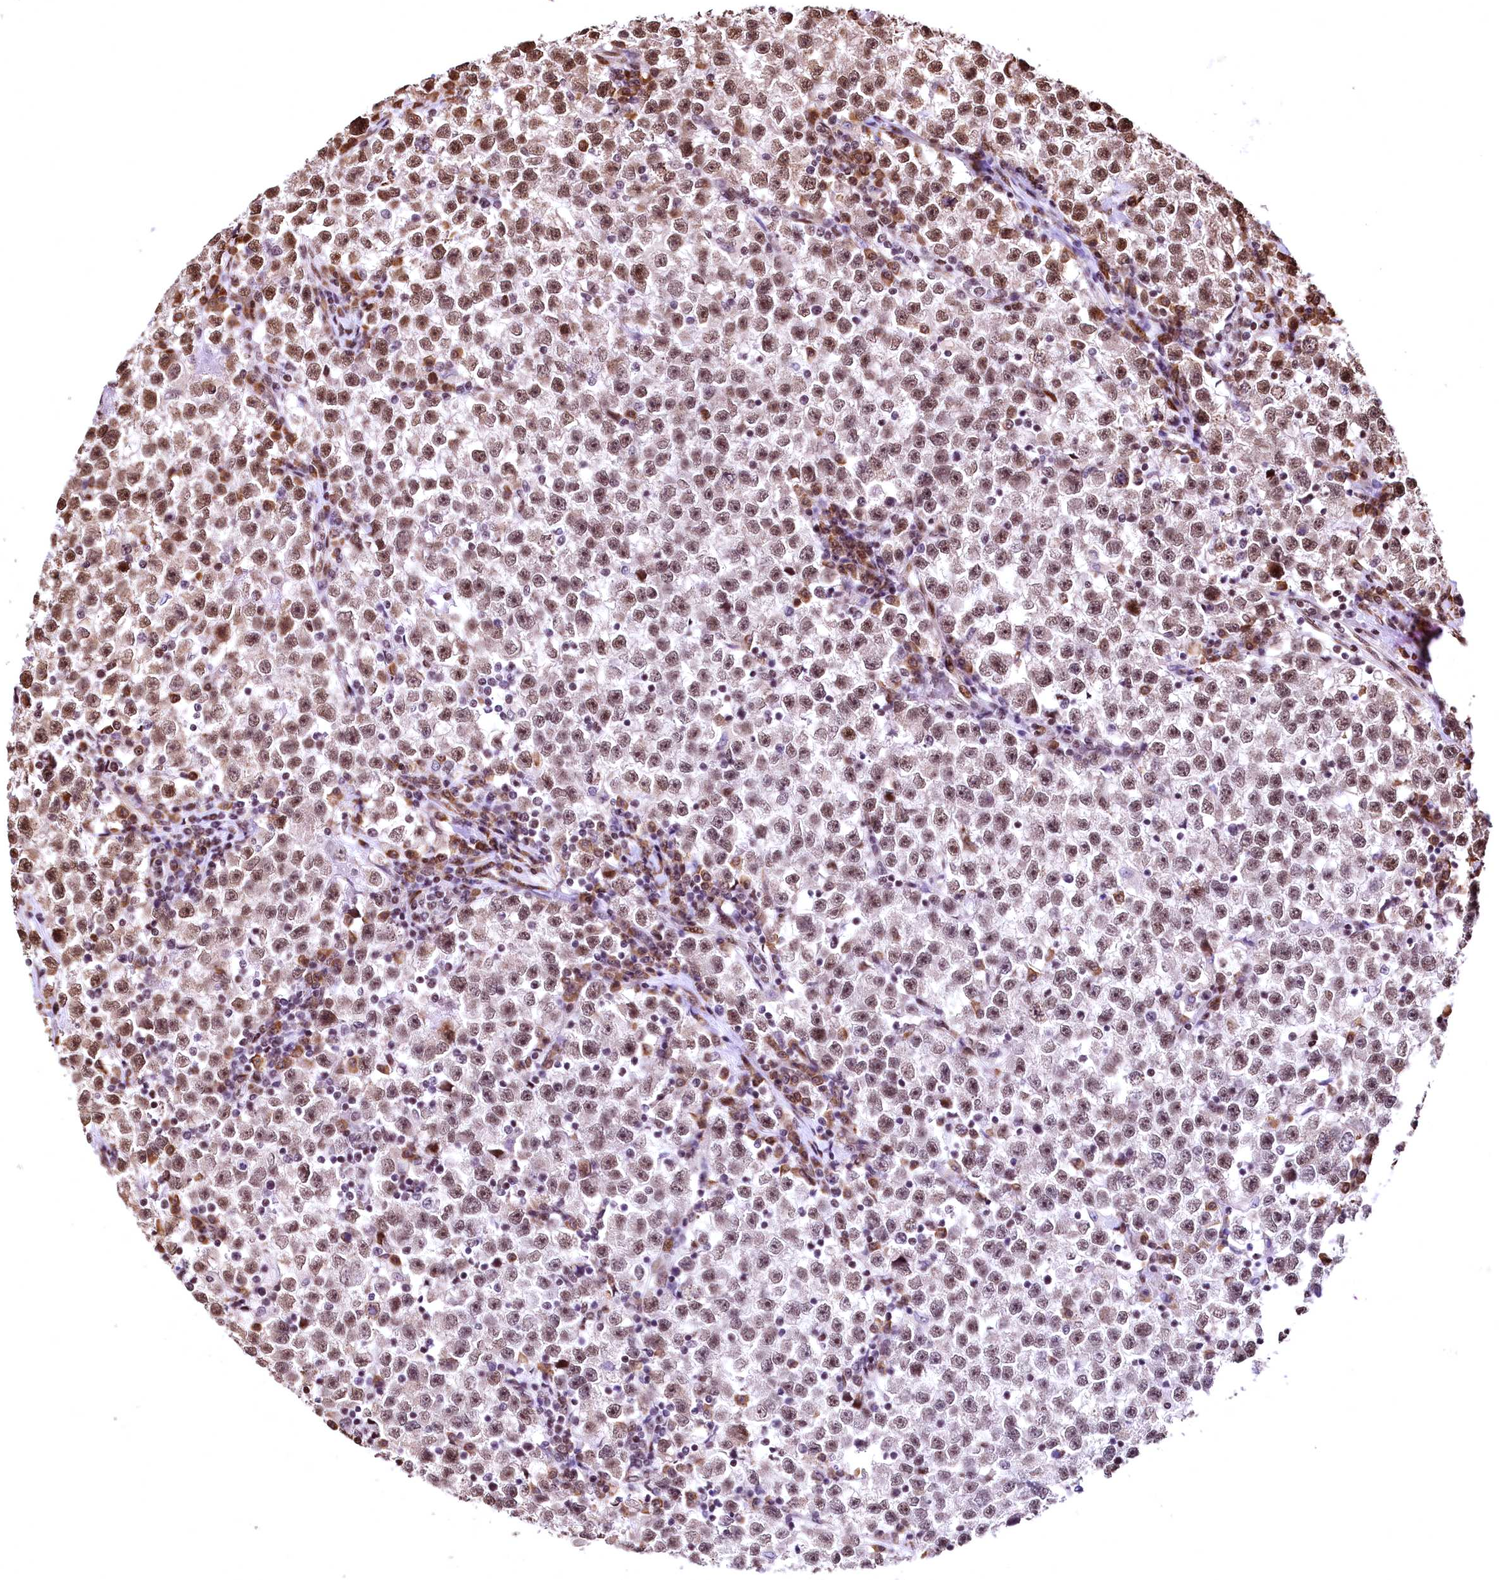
{"staining": {"intensity": "moderate", "quantity": ">75%", "location": "nuclear"}, "tissue": "testis cancer", "cell_type": "Tumor cells", "image_type": "cancer", "snomed": [{"axis": "morphology", "description": "Seminoma, NOS"}, {"axis": "topography", "description": "Testis"}], "caption": "Testis cancer stained with DAB immunohistochemistry displays medium levels of moderate nuclear positivity in approximately >75% of tumor cells.", "gene": "PDS5B", "patient": {"sex": "male", "age": 22}}